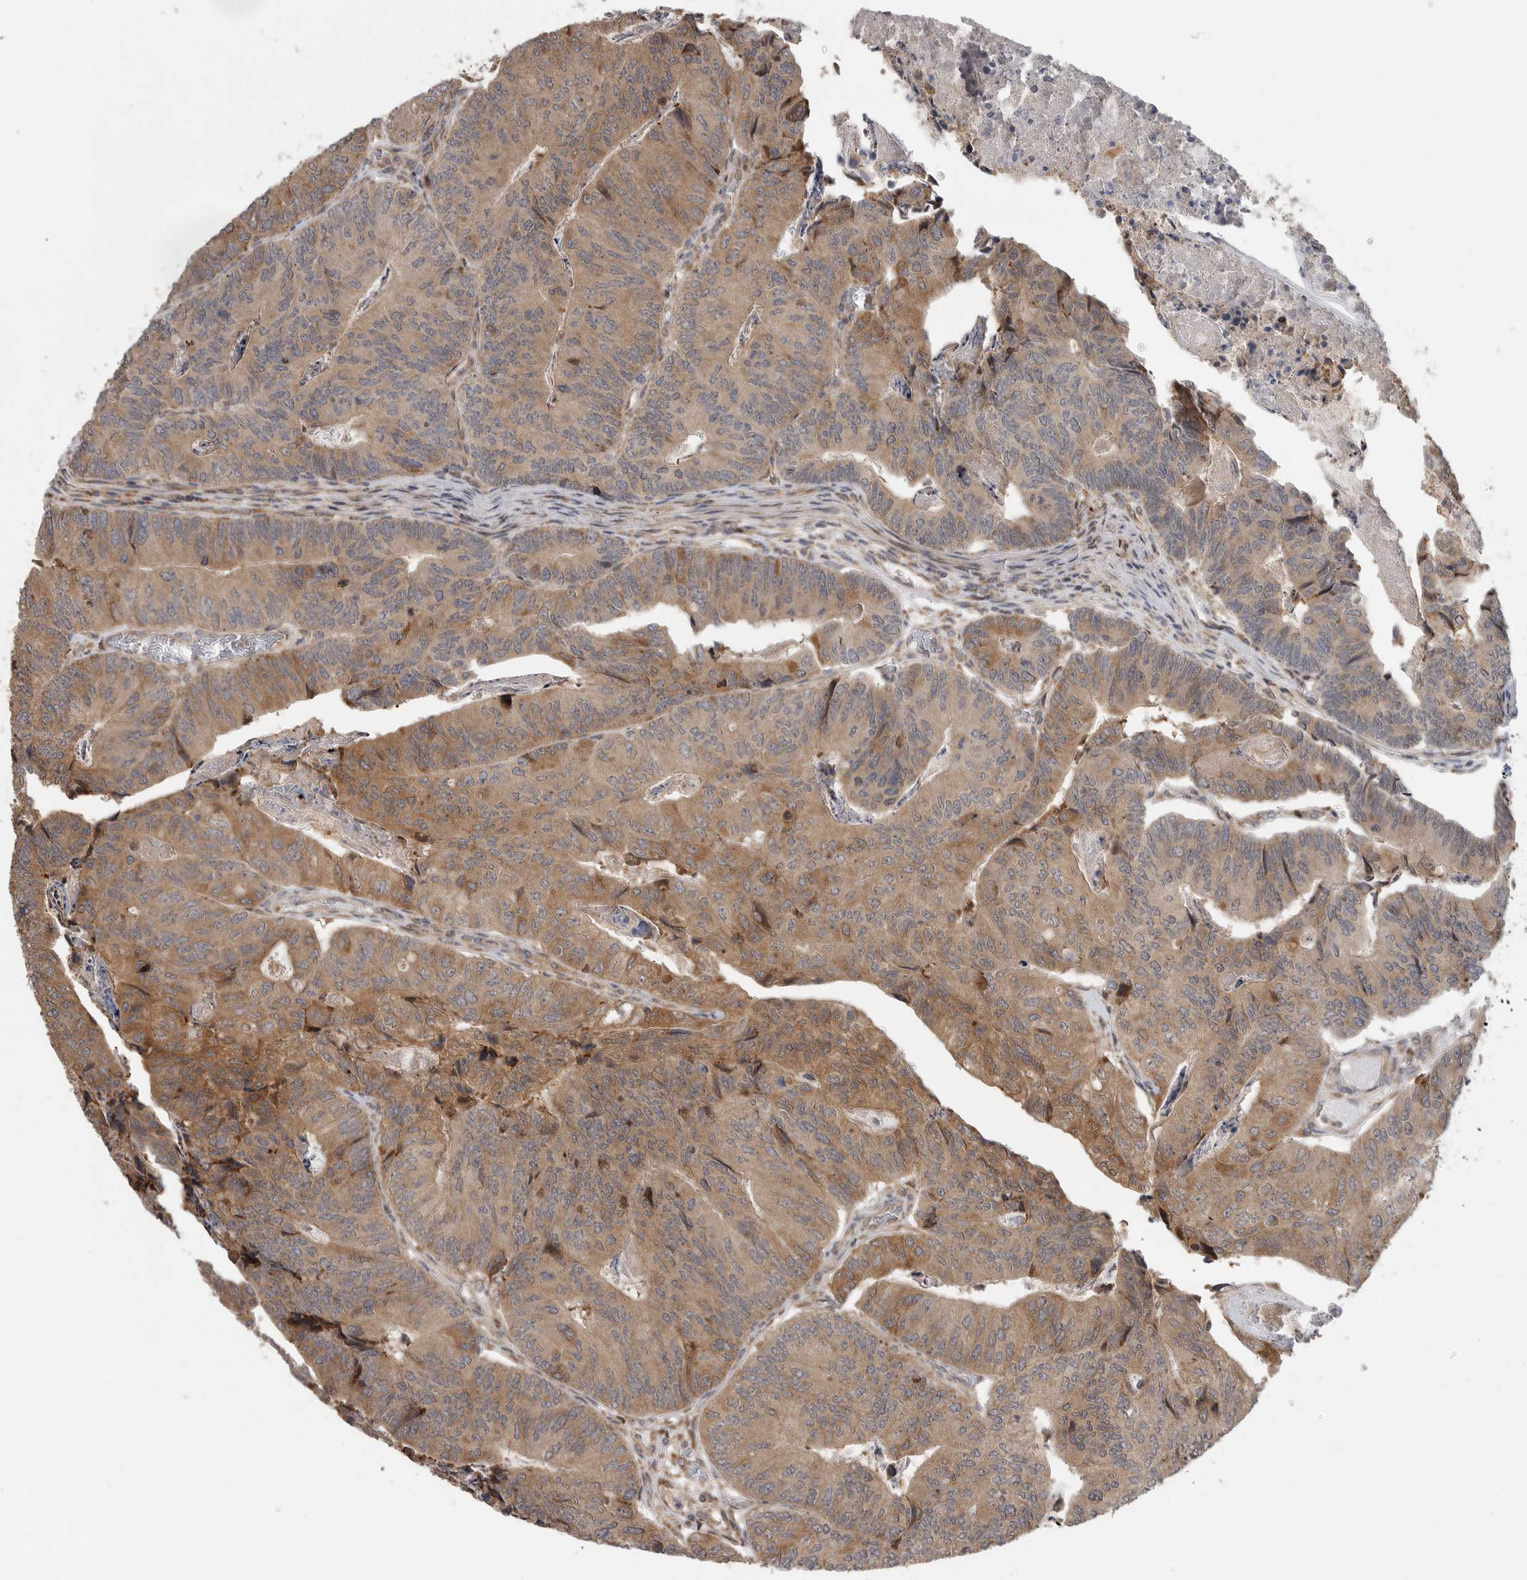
{"staining": {"intensity": "weak", "quantity": ">75%", "location": "cytoplasmic/membranous"}, "tissue": "colorectal cancer", "cell_type": "Tumor cells", "image_type": "cancer", "snomed": [{"axis": "morphology", "description": "Adenocarcinoma, NOS"}, {"axis": "topography", "description": "Colon"}], "caption": "About >75% of tumor cells in human colorectal adenocarcinoma display weak cytoplasmic/membranous protein expression as visualized by brown immunohistochemical staining.", "gene": "PARP6", "patient": {"sex": "female", "age": 67}}